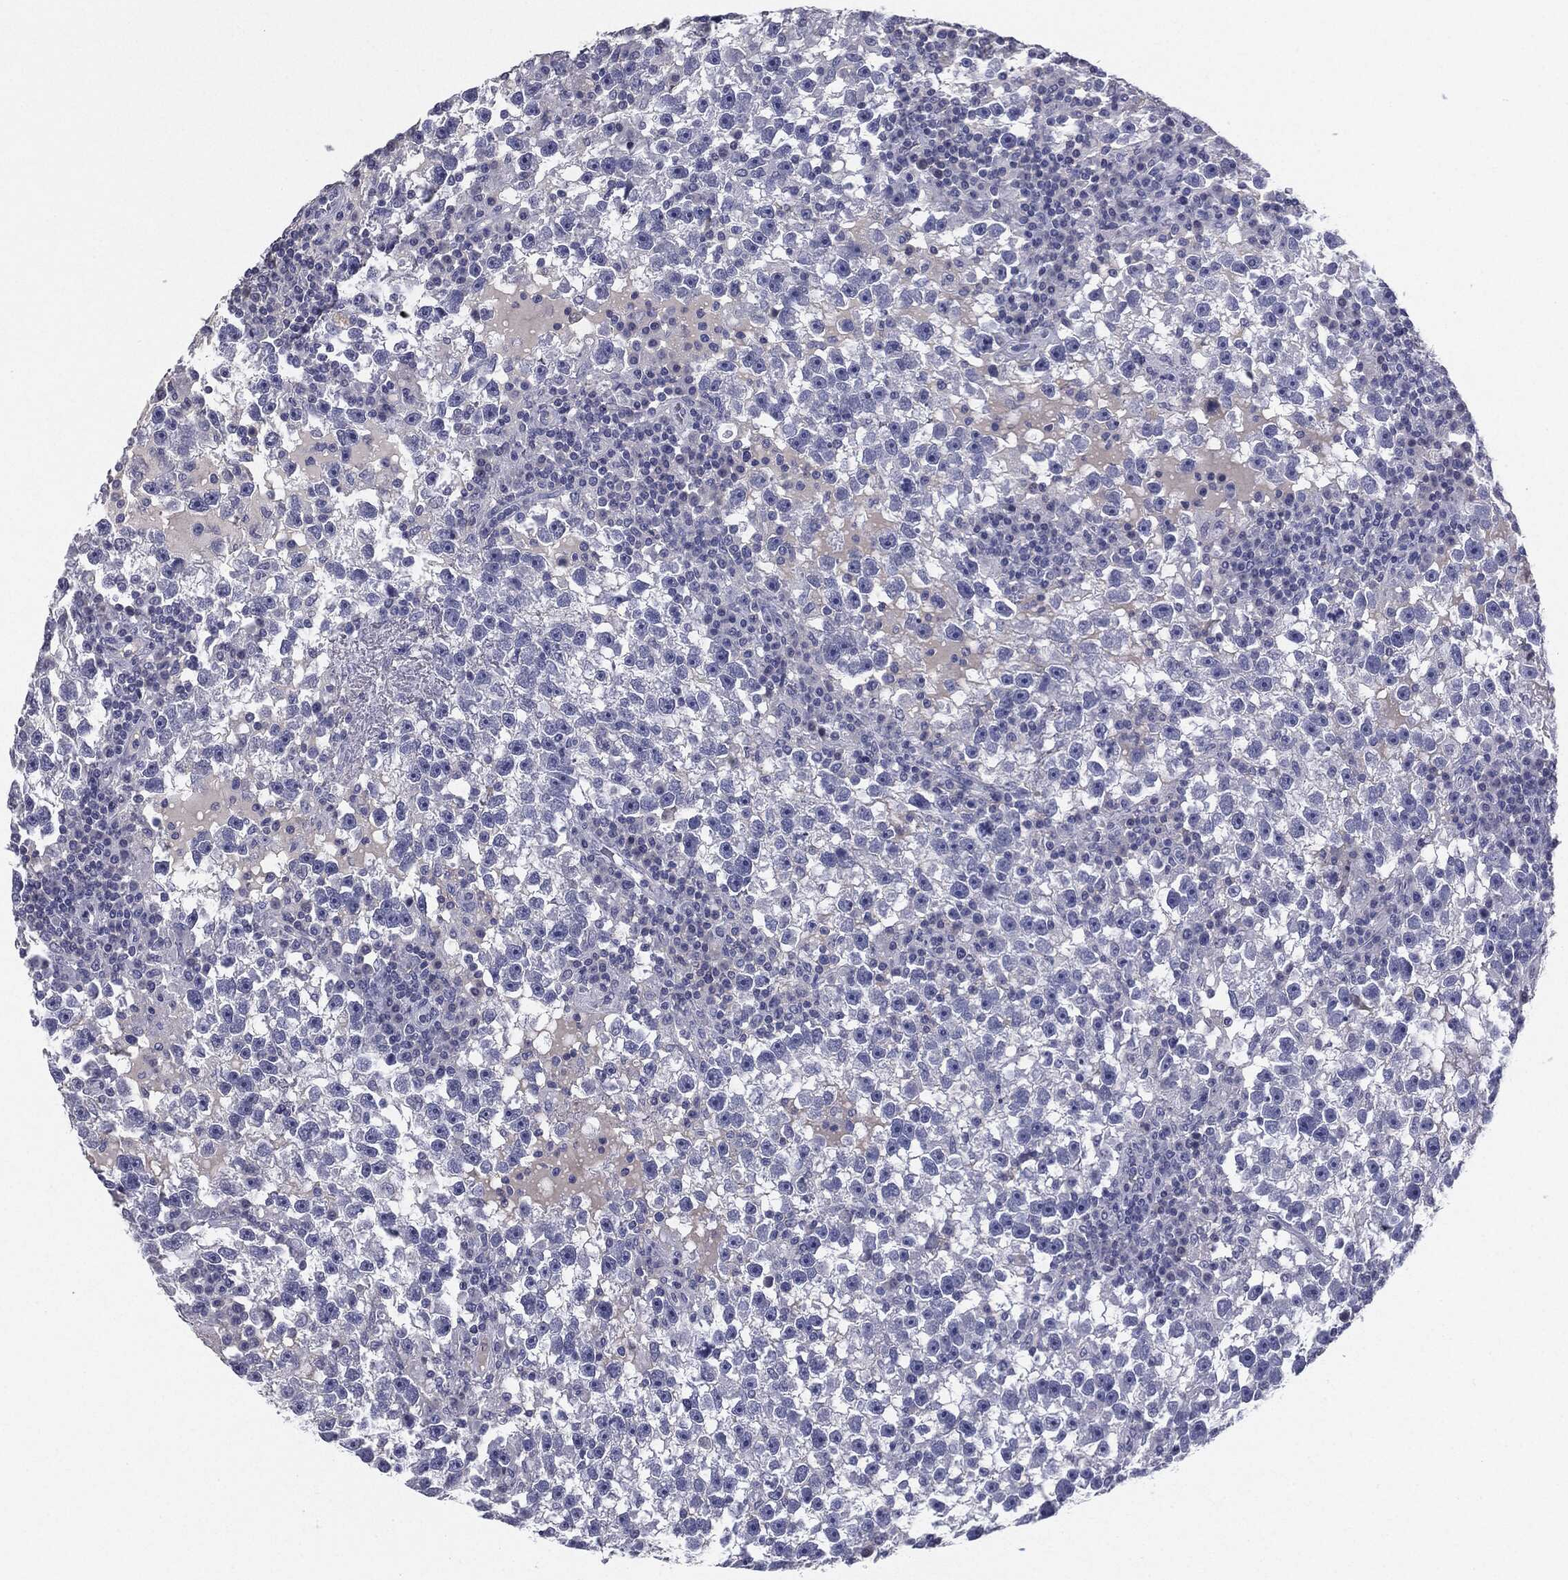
{"staining": {"intensity": "negative", "quantity": "none", "location": "none"}, "tissue": "testis cancer", "cell_type": "Tumor cells", "image_type": "cancer", "snomed": [{"axis": "morphology", "description": "Seminoma, NOS"}, {"axis": "topography", "description": "Testis"}], "caption": "This is an immunohistochemistry (IHC) micrograph of human testis seminoma. There is no positivity in tumor cells.", "gene": "SERPINB4", "patient": {"sex": "male", "age": 47}}